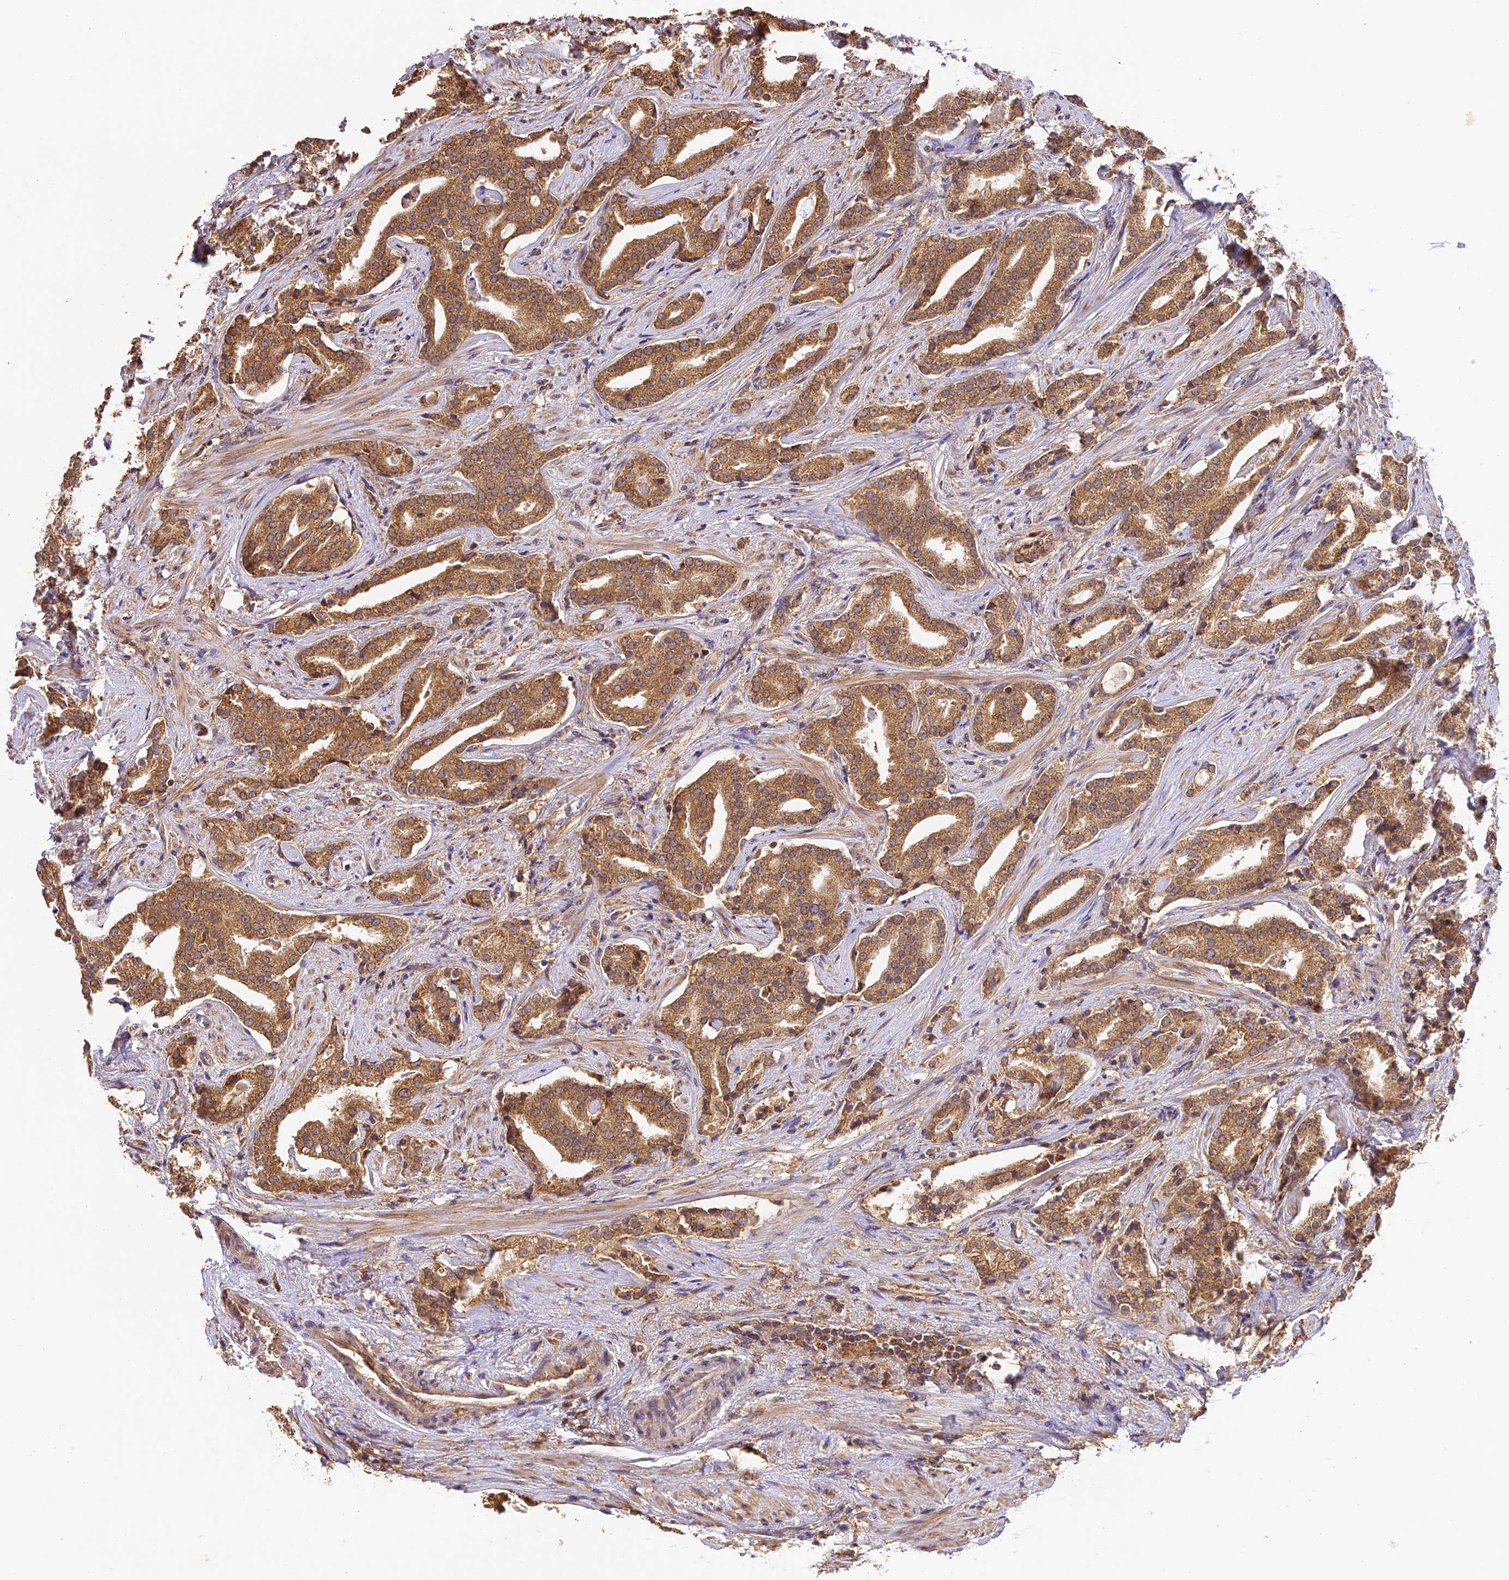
{"staining": {"intensity": "moderate", "quantity": ">75%", "location": "cytoplasmic/membranous"}, "tissue": "prostate cancer", "cell_type": "Tumor cells", "image_type": "cancer", "snomed": [{"axis": "morphology", "description": "Adenocarcinoma, Low grade"}, {"axis": "topography", "description": "Prostate"}], "caption": "High-magnification brightfield microscopy of low-grade adenocarcinoma (prostate) stained with DAB (3,3'-diaminobenzidine) (brown) and counterstained with hematoxylin (blue). tumor cells exhibit moderate cytoplasmic/membranous positivity is present in about>75% of cells.", "gene": "BRAP", "patient": {"sex": "male", "age": 67}}